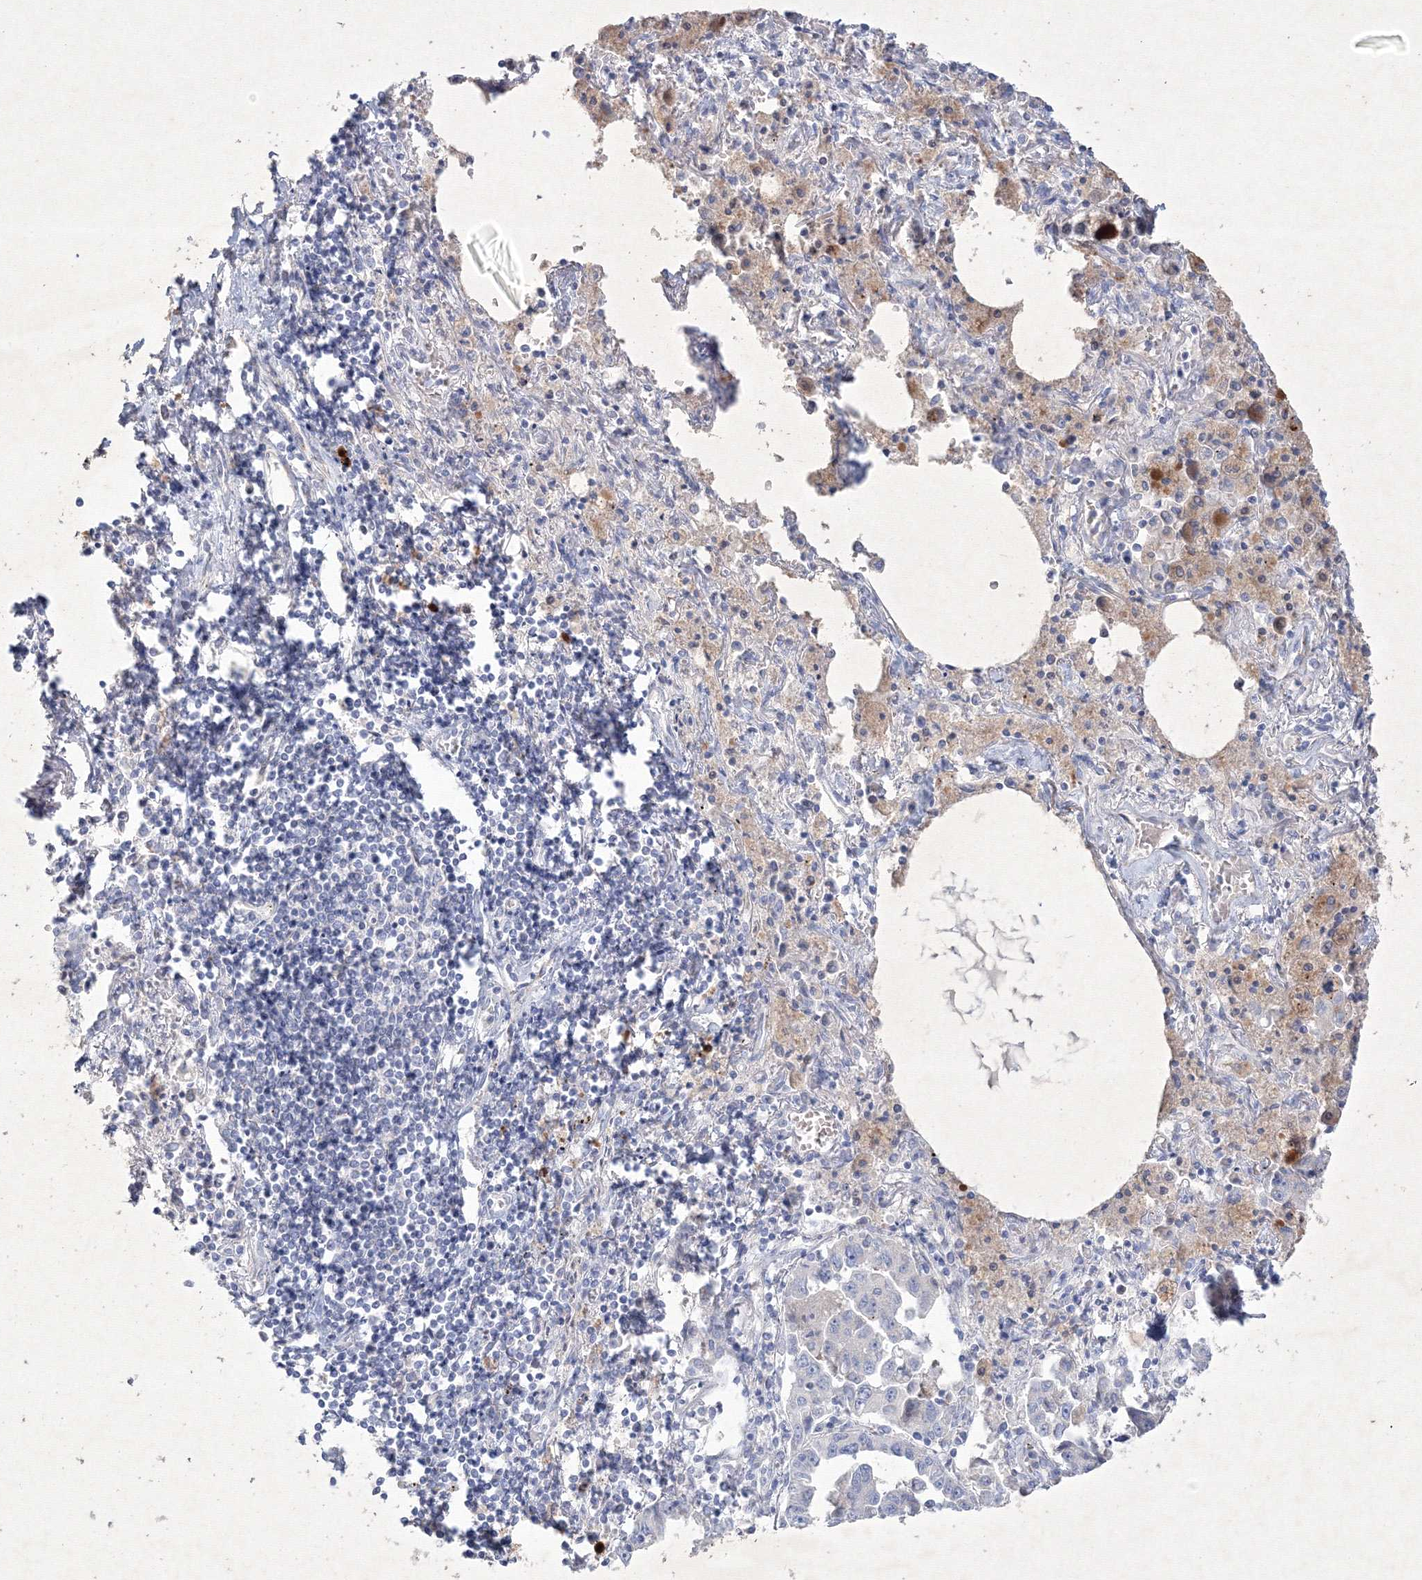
{"staining": {"intensity": "negative", "quantity": "none", "location": "none"}, "tissue": "lung cancer", "cell_type": "Tumor cells", "image_type": "cancer", "snomed": [{"axis": "morphology", "description": "Adenocarcinoma, NOS"}, {"axis": "topography", "description": "Lung"}], "caption": "An immunohistochemistry photomicrograph of adenocarcinoma (lung) is shown. There is no staining in tumor cells of adenocarcinoma (lung). The staining is performed using DAB brown chromogen with nuclei counter-stained in using hematoxylin.", "gene": "CXXC4", "patient": {"sex": "female", "age": 51}}